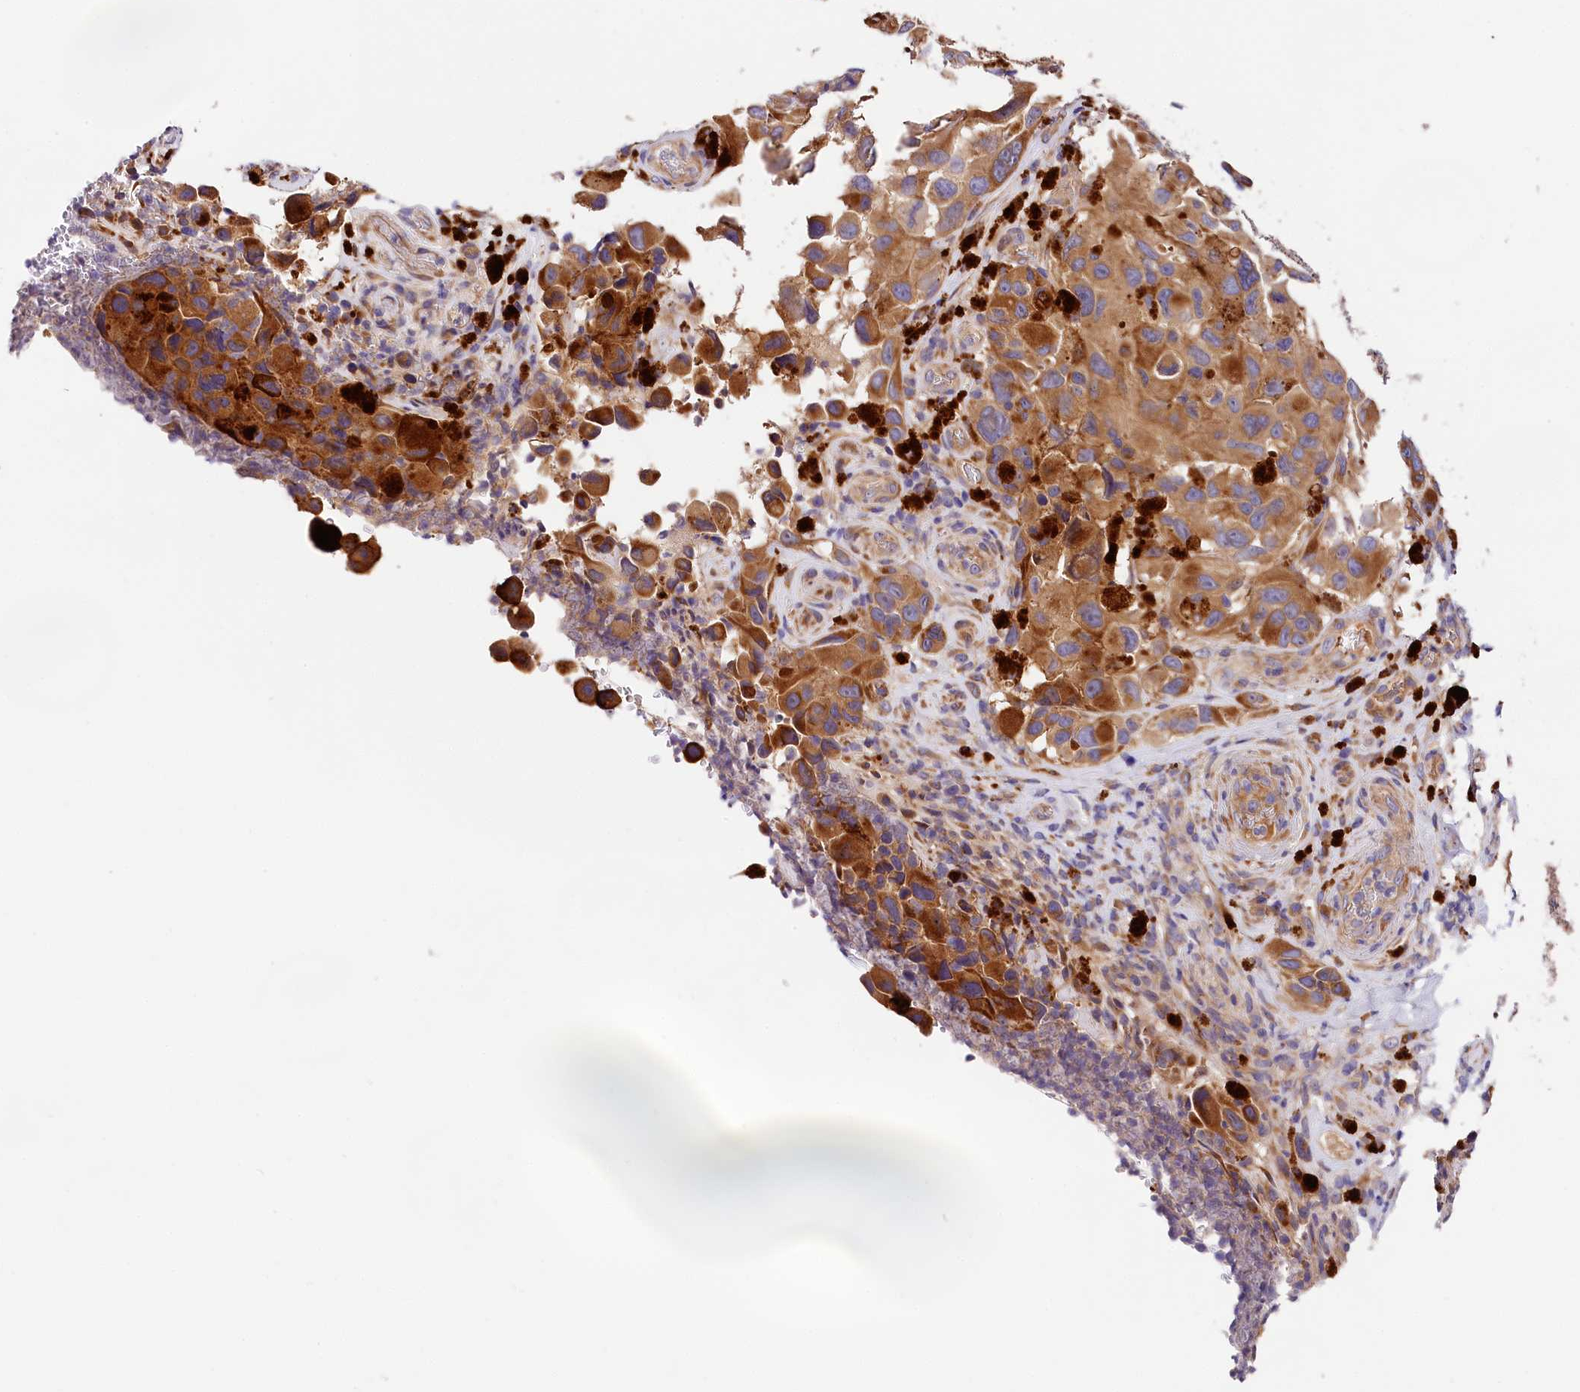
{"staining": {"intensity": "moderate", "quantity": ">75%", "location": "cytoplasmic/membranous"}, "tissue": "melanoma", "cell_type": "Tumor cells", "image_type": "cancer", "snomed": [{"axis": "morphology", "description": "Malignant melanoma, NOS"}, {"axis": "topography", "description": "Skin"}], "caption": "Immunohistochemical staining of malignant melanoma exhibits moderate cytoplasmic/membranous protein positivity in about >75% of tumor cells.", "gene": "SPG11", "patient": {"sex": "female", "age": 73}}